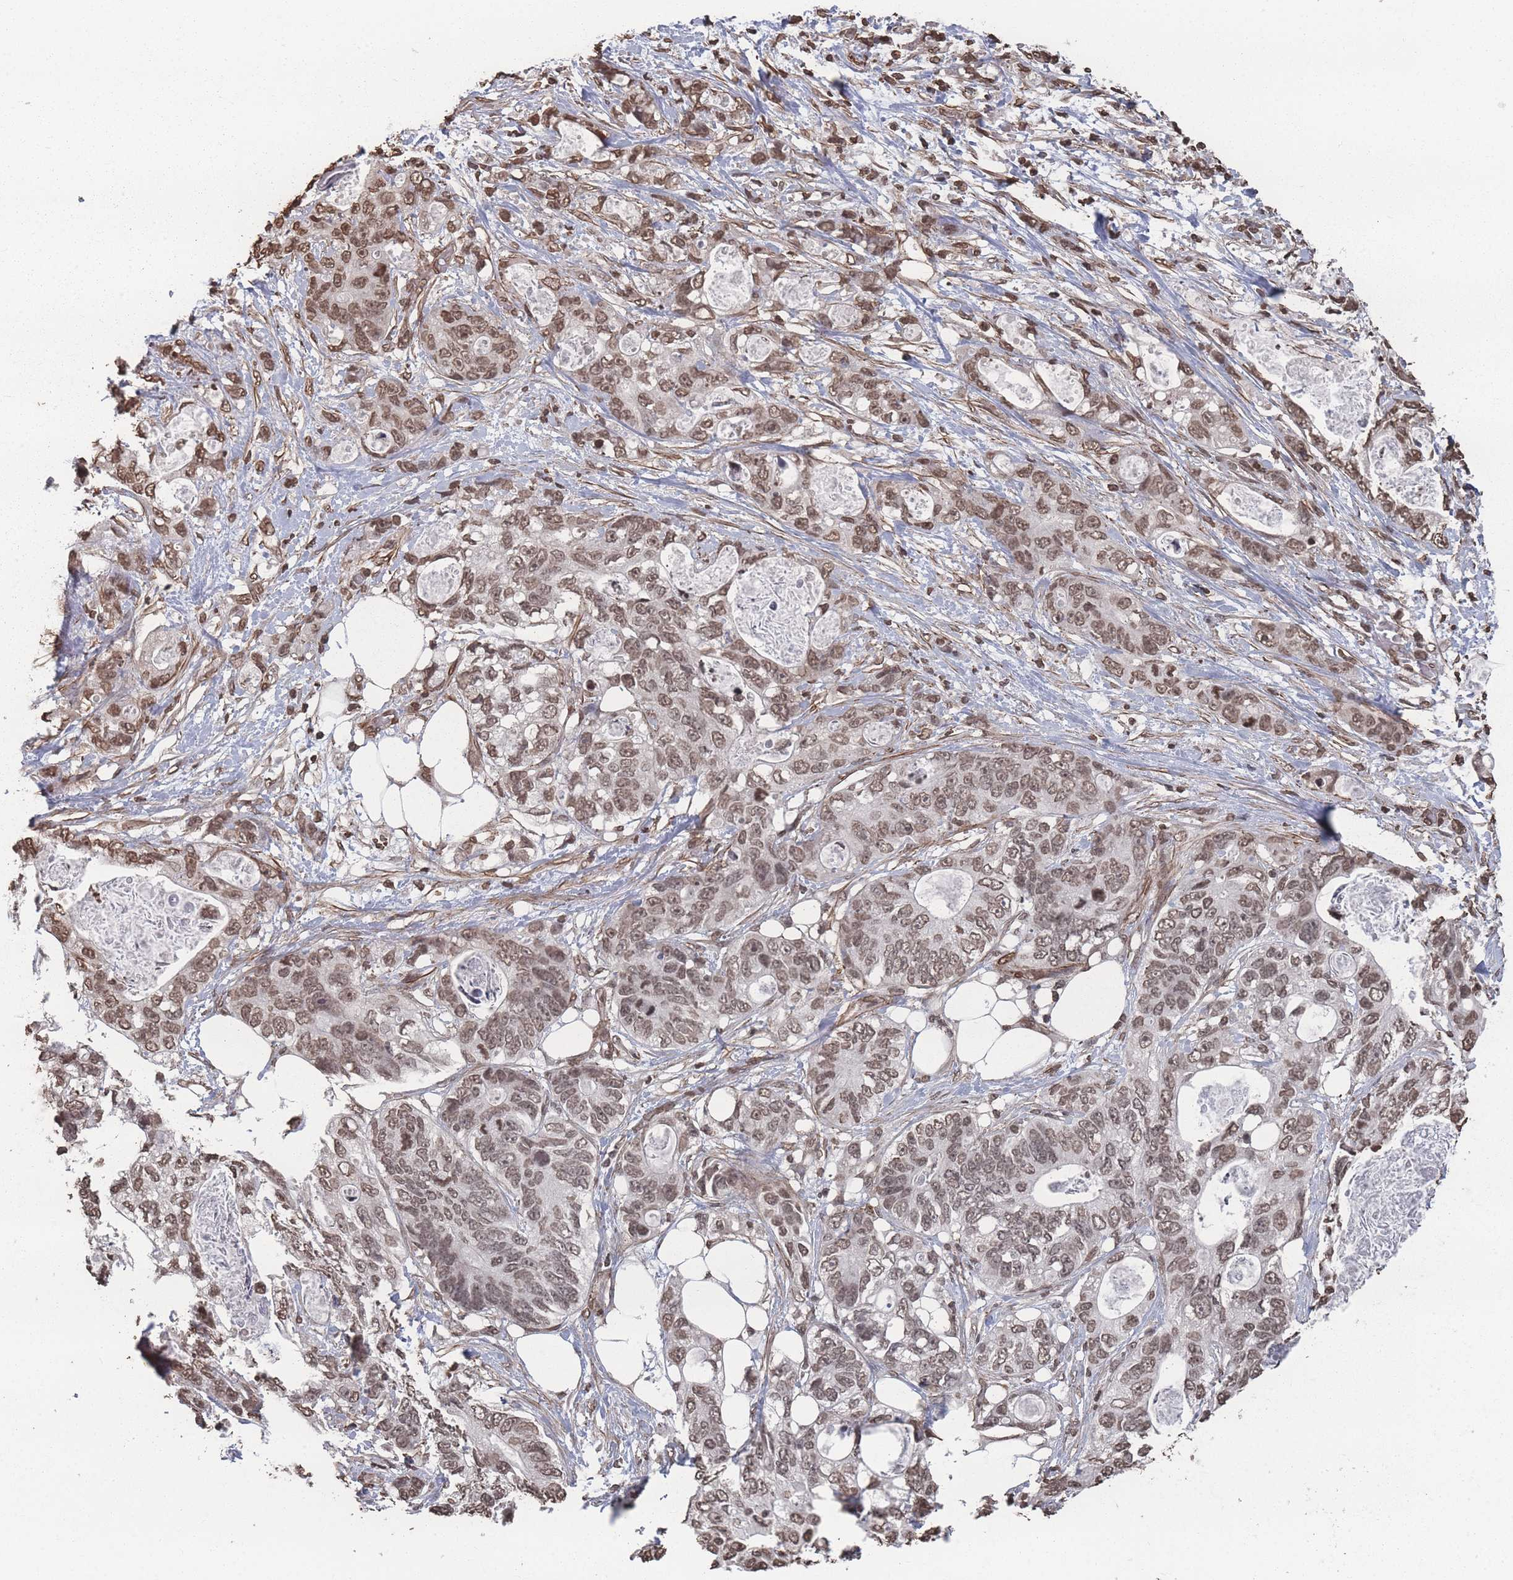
{"staining": {"intensity": "moderate", "quantity": "25%-75%", "location": "nuclear"}, "tissue": "stomach cancer", "cell_type": "Tumor cells", "image_type": "cancer", "snomed": [{"axis": "morphology", "description": "Adenocarcinoma, NOS"}, {"axis": "topography", "description": "Stomach"}], "caption": "This micrograph displays immunohistochemistry (IHC) staining of human stomach adenocarcinoma, with medium moderate nuclear staining in approximately 25%-75% of tumor cells.", "gene": "PLEKHG5", "patient": {"sex": "female", "age": 89}}